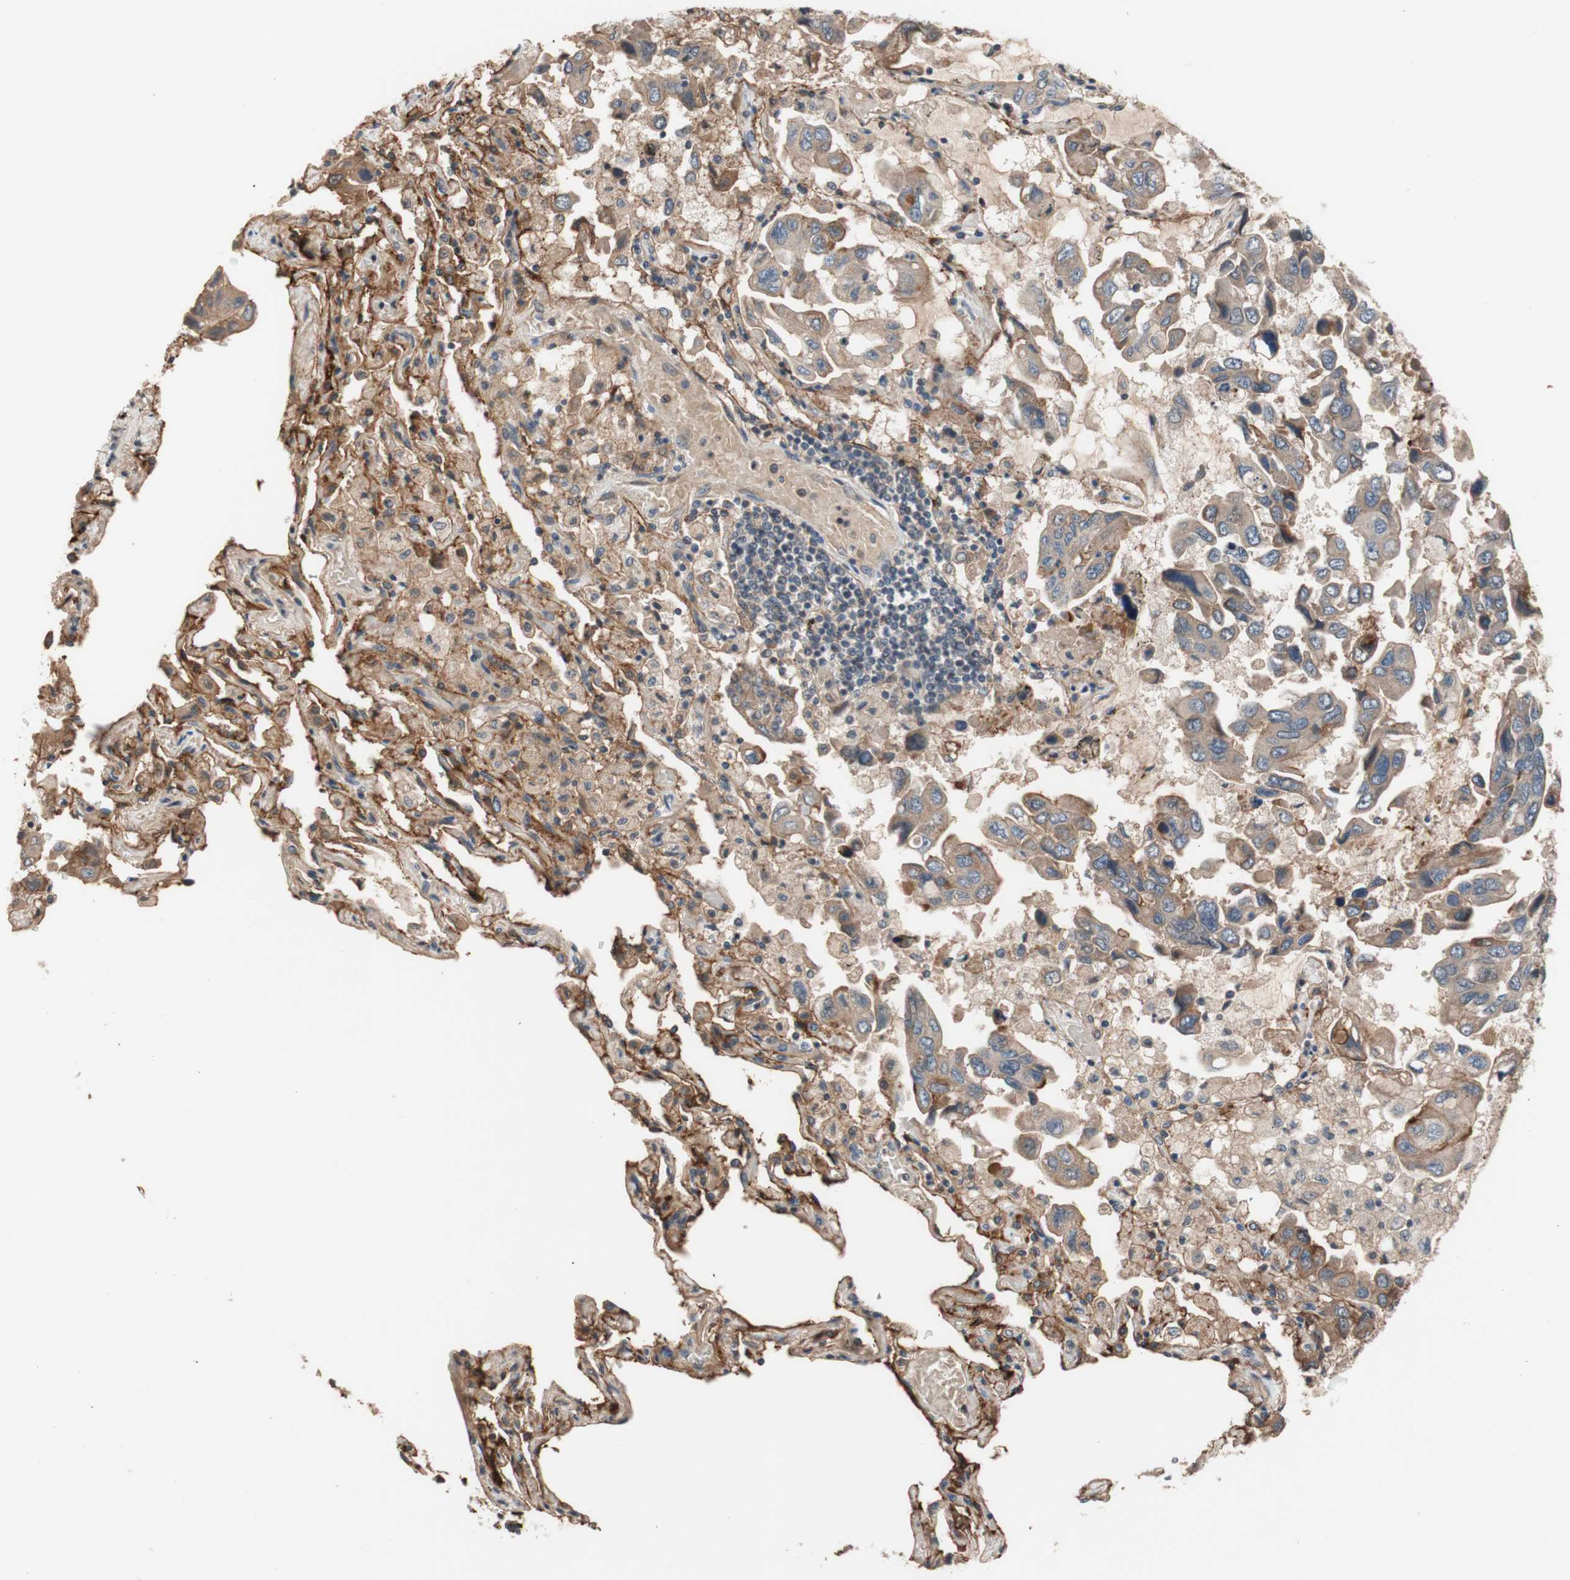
{"staining": {"intensity": "moderate", "quantity": ">75%", "location": "cytoplasmic/membranous"}, "tissue": "lung cancer", "cell_type": "Tumor cells", "image_type": "cancer", "snomed": [{"axis": "morphology", "description": "Adenocarcinoma, NOS"}, {"axis": "topography", "description": "Lung"}], "caption": "Immunohistochemistry staining of lung cancer (adenocarcinoma), which exhibits medium levels of moderate cytoplasmic/membranous expression in approximately >75% of tumor cells indicating moderate cytoplasmic/membranous protein expression. The staining was performed using DAB (3,3'-diaminobenzidine) (brown) for protein detection and nuclei were counterstained in hematoxylin (blue).", "gene": "CD55", "patient": {"sex": "male", "age": 64}}